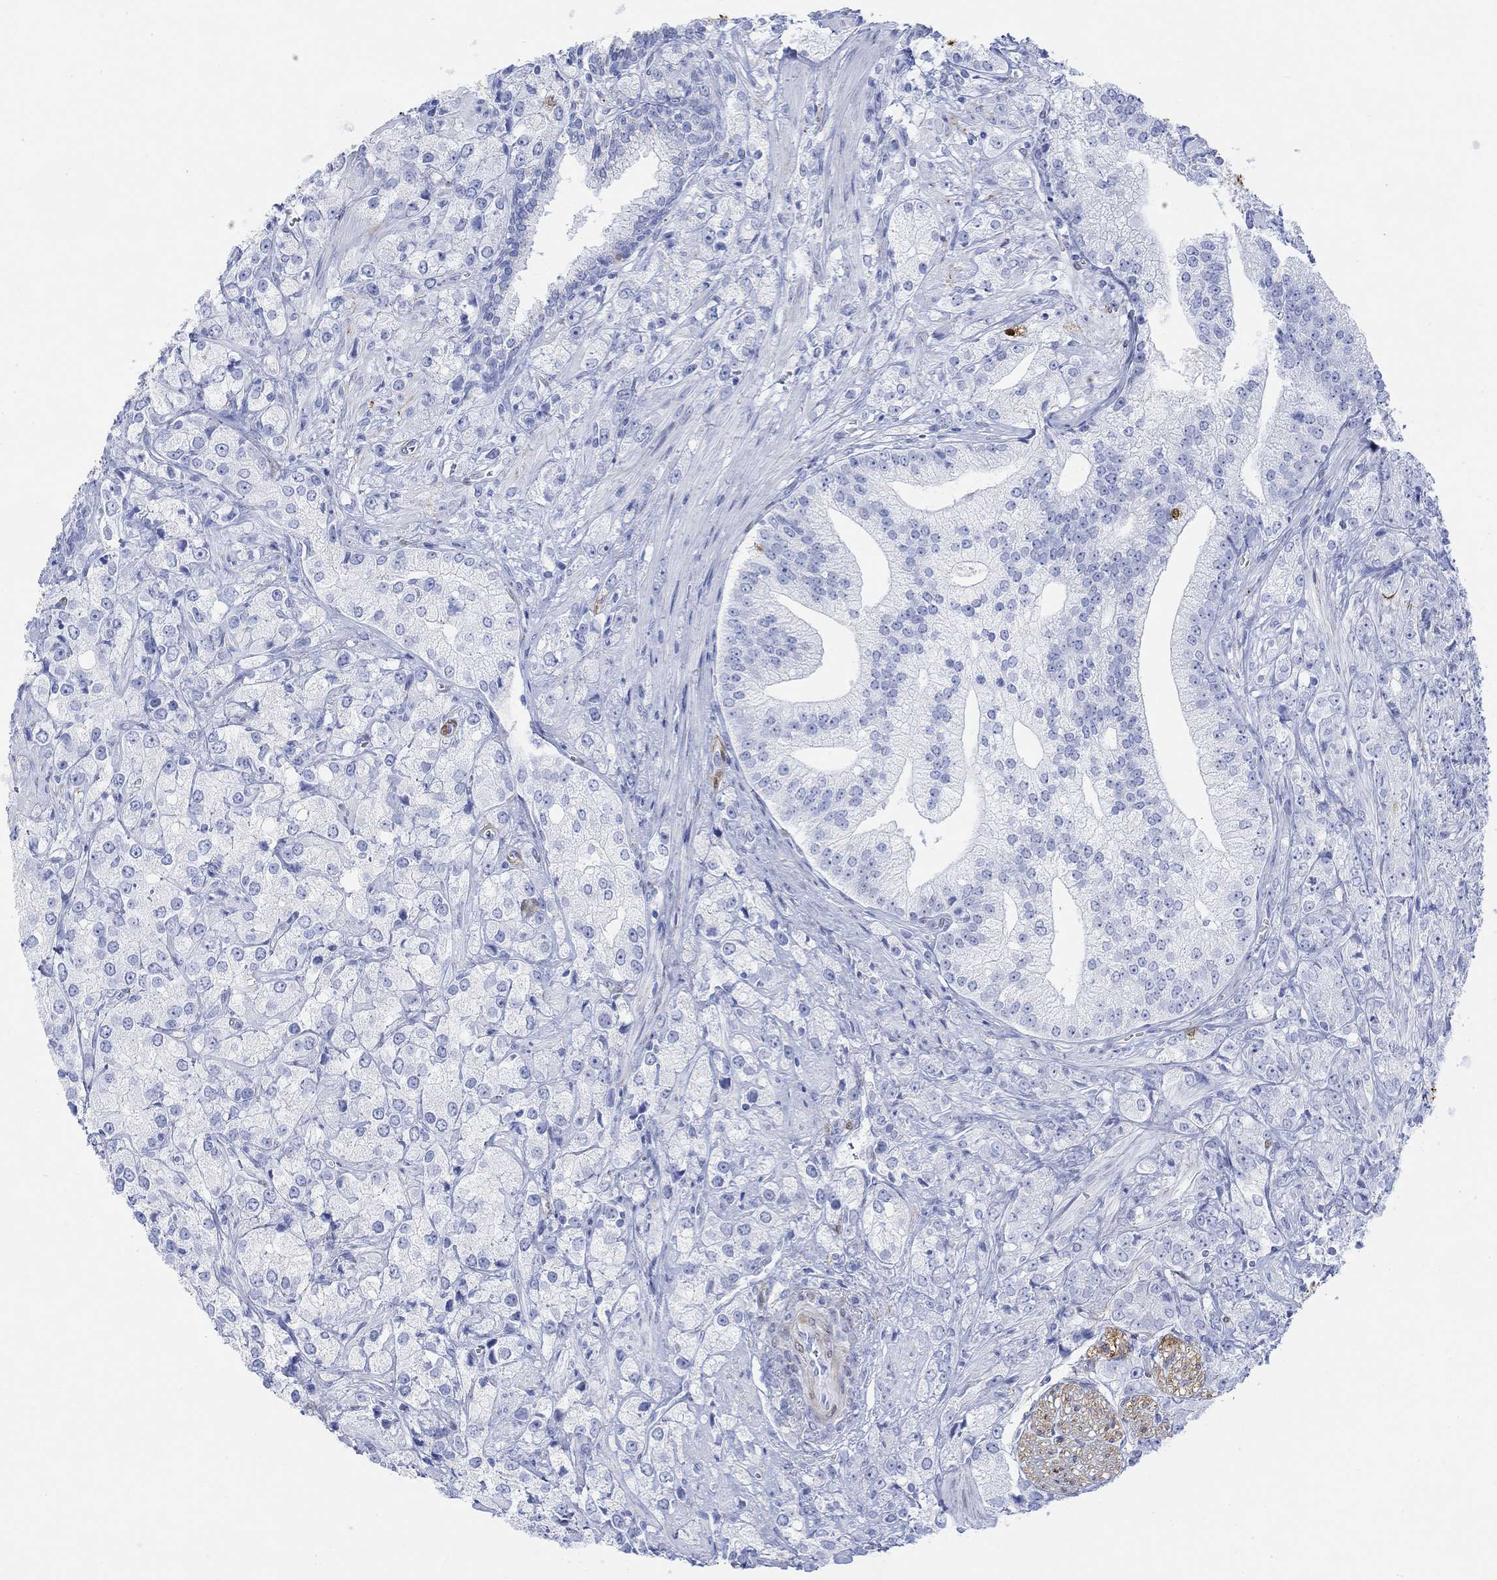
{"staining": {"intensity": "moderate", "quantity": "<25%", "location": "nuclear"}, "tissue": "prostate cancer", "cell_type": "Tumor cells", "image_type": "cancer", "snomed": [{"axis": "morphology", "description": "Adenocarcinoma, NOS"}, {"axis": "topography", "description": "Prostate and seminal vesicle, NOS"}, {"axis": "topography", "description": "Prostate"}], "caption": "This micrograph exhibits prostate cancer (adenocarcinoma) stained with immunohistochemistry to label a protein in brown. The nuclear of tumor cells show moderate positivity for the protein. Nuclei are counter-stained blue.", "gene": "TPPP3", "patient": {"sex": "male", "age": 68}}